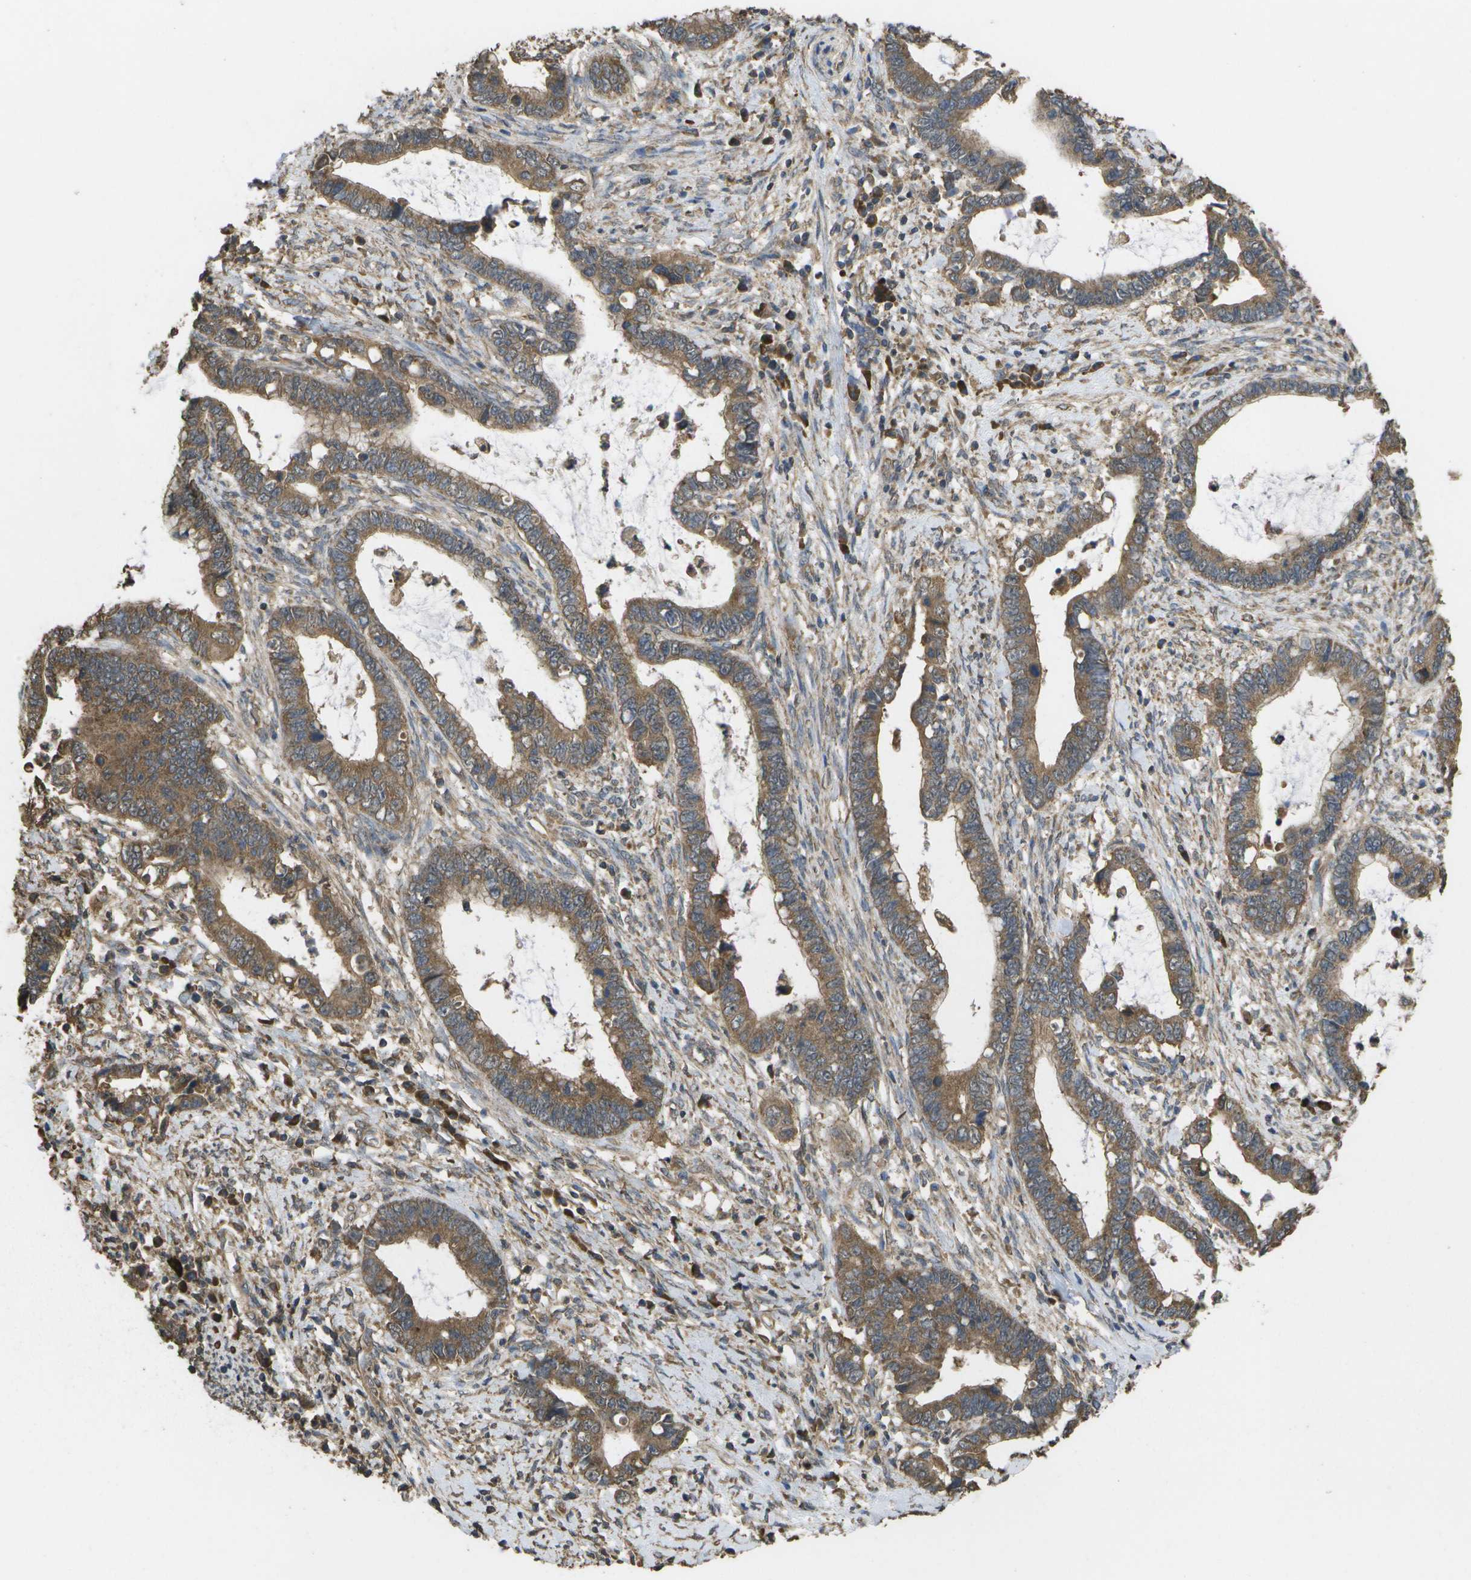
{"staining": {"intensity": "moderate", "quantity": ">75%", "location": "cytoplasmic/membranous"}, "tissue": "cervical cancer", "cell_type": "Tumor cells", "image_type": "cancer", "snomed": [{"axis": "morphology", "description": "Adenocarcinoma, NOS"}, {"axis": "topography", "description": "Cervix"}], "caption": "The immunohistochemical stain labels moderate cytoplasmic/membranous staining in tumor cells of adenocarcinoma (cervical) tissue.", "gene": "SACS", "patient": {"sex": "female", "age": 44}}